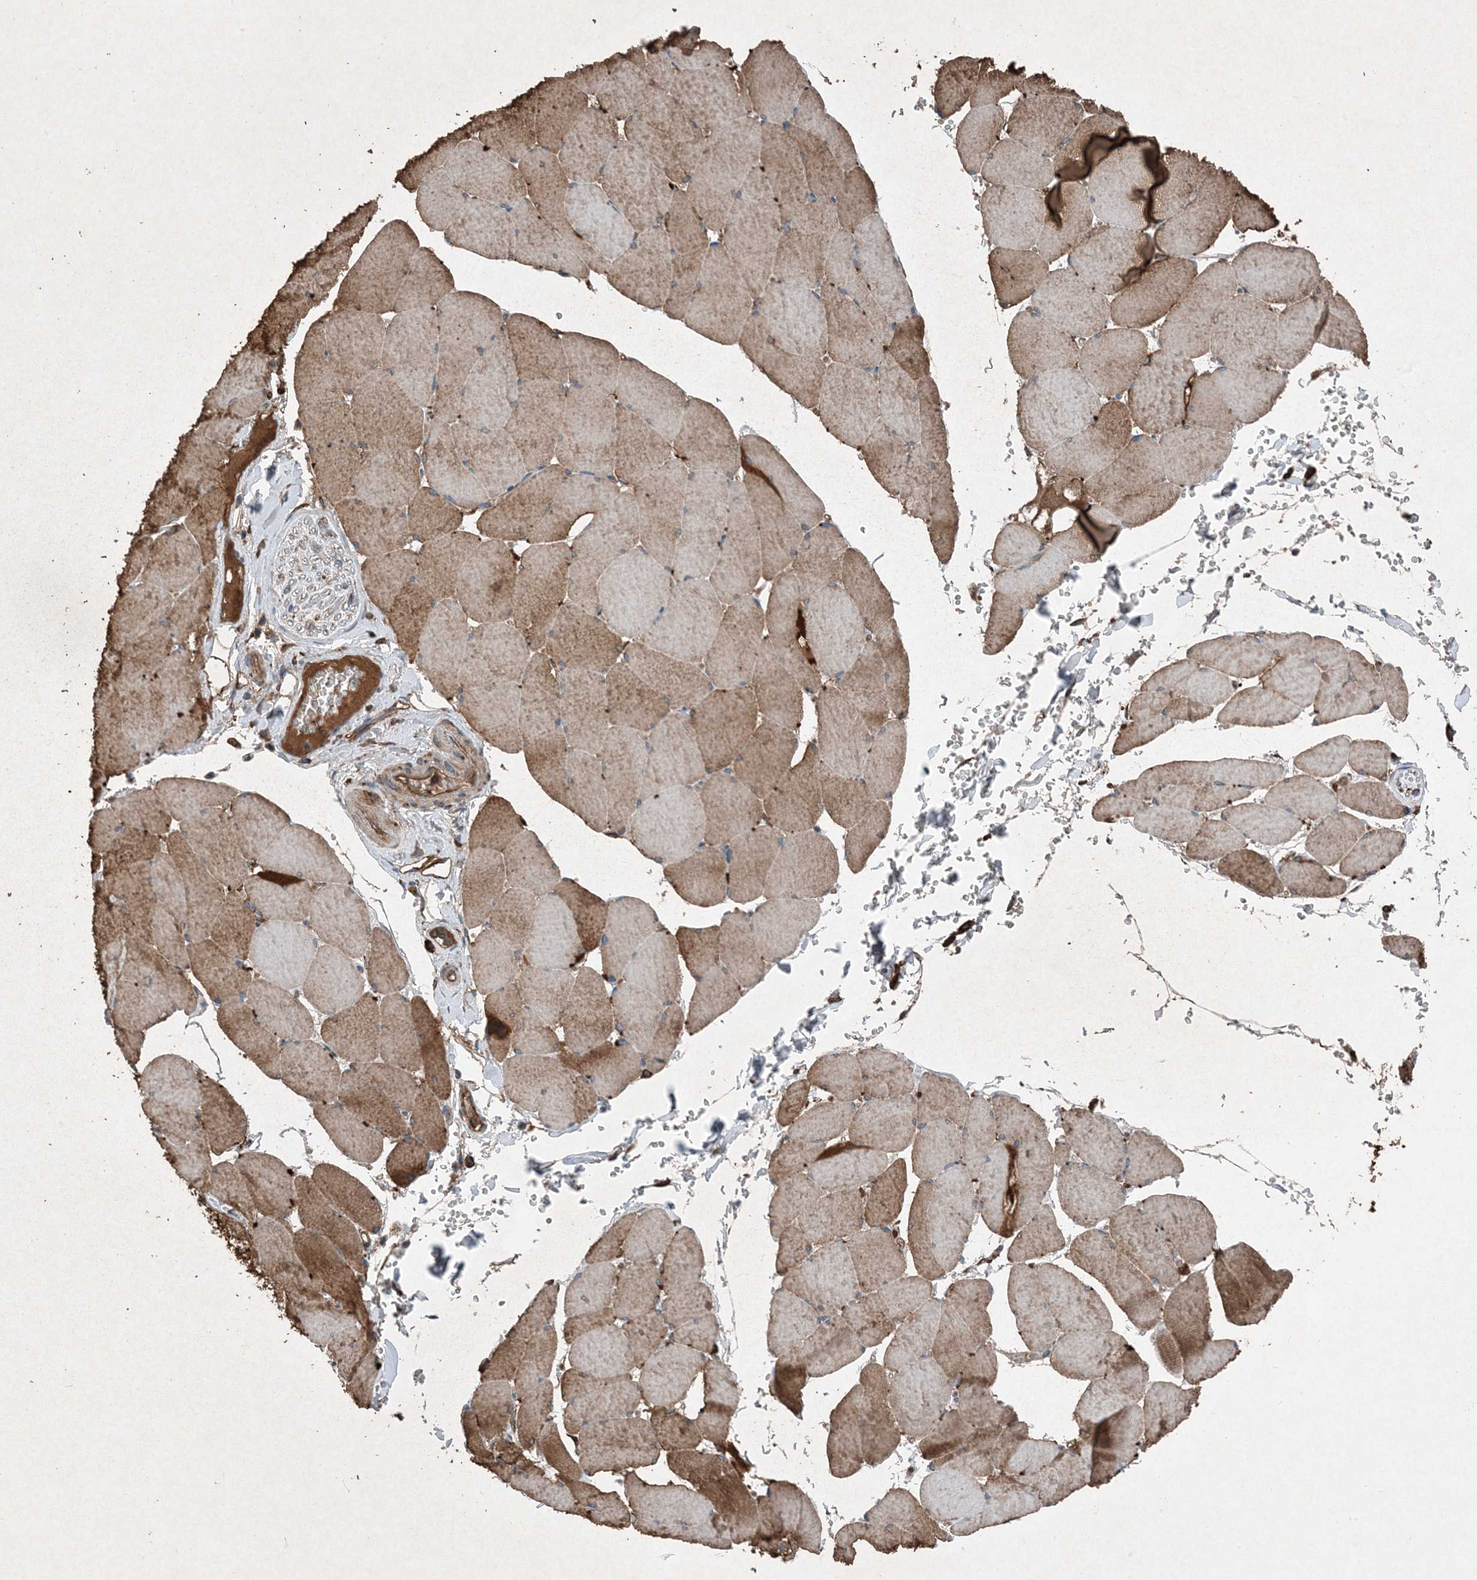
{"staining": {"intensity": "moderate", "quantity": "25%-75%", "location": "cytoplasmic/membranous"}, "tissue": "skeletal muscle", "cell_type": "Myocytes", "image_type": "normal", "snomed": [{"axis": "morphology", "description": "Normal tissue, NOS"}, {"axis": "topography", "description": "Skeletal muscle"}, {"axis": "topography", "description": "Head-Neck"}], "caption": "Protein expression analysis of benign human skeletal muscle reveals moderate cytoplasmic/membranous positivity in about 25%-75% of myocytes. (DAB = brown stain, brightfield microscopy at high magnification).", "gene": "PDIA6", "patient": {"sex": "male", "age": 66}}